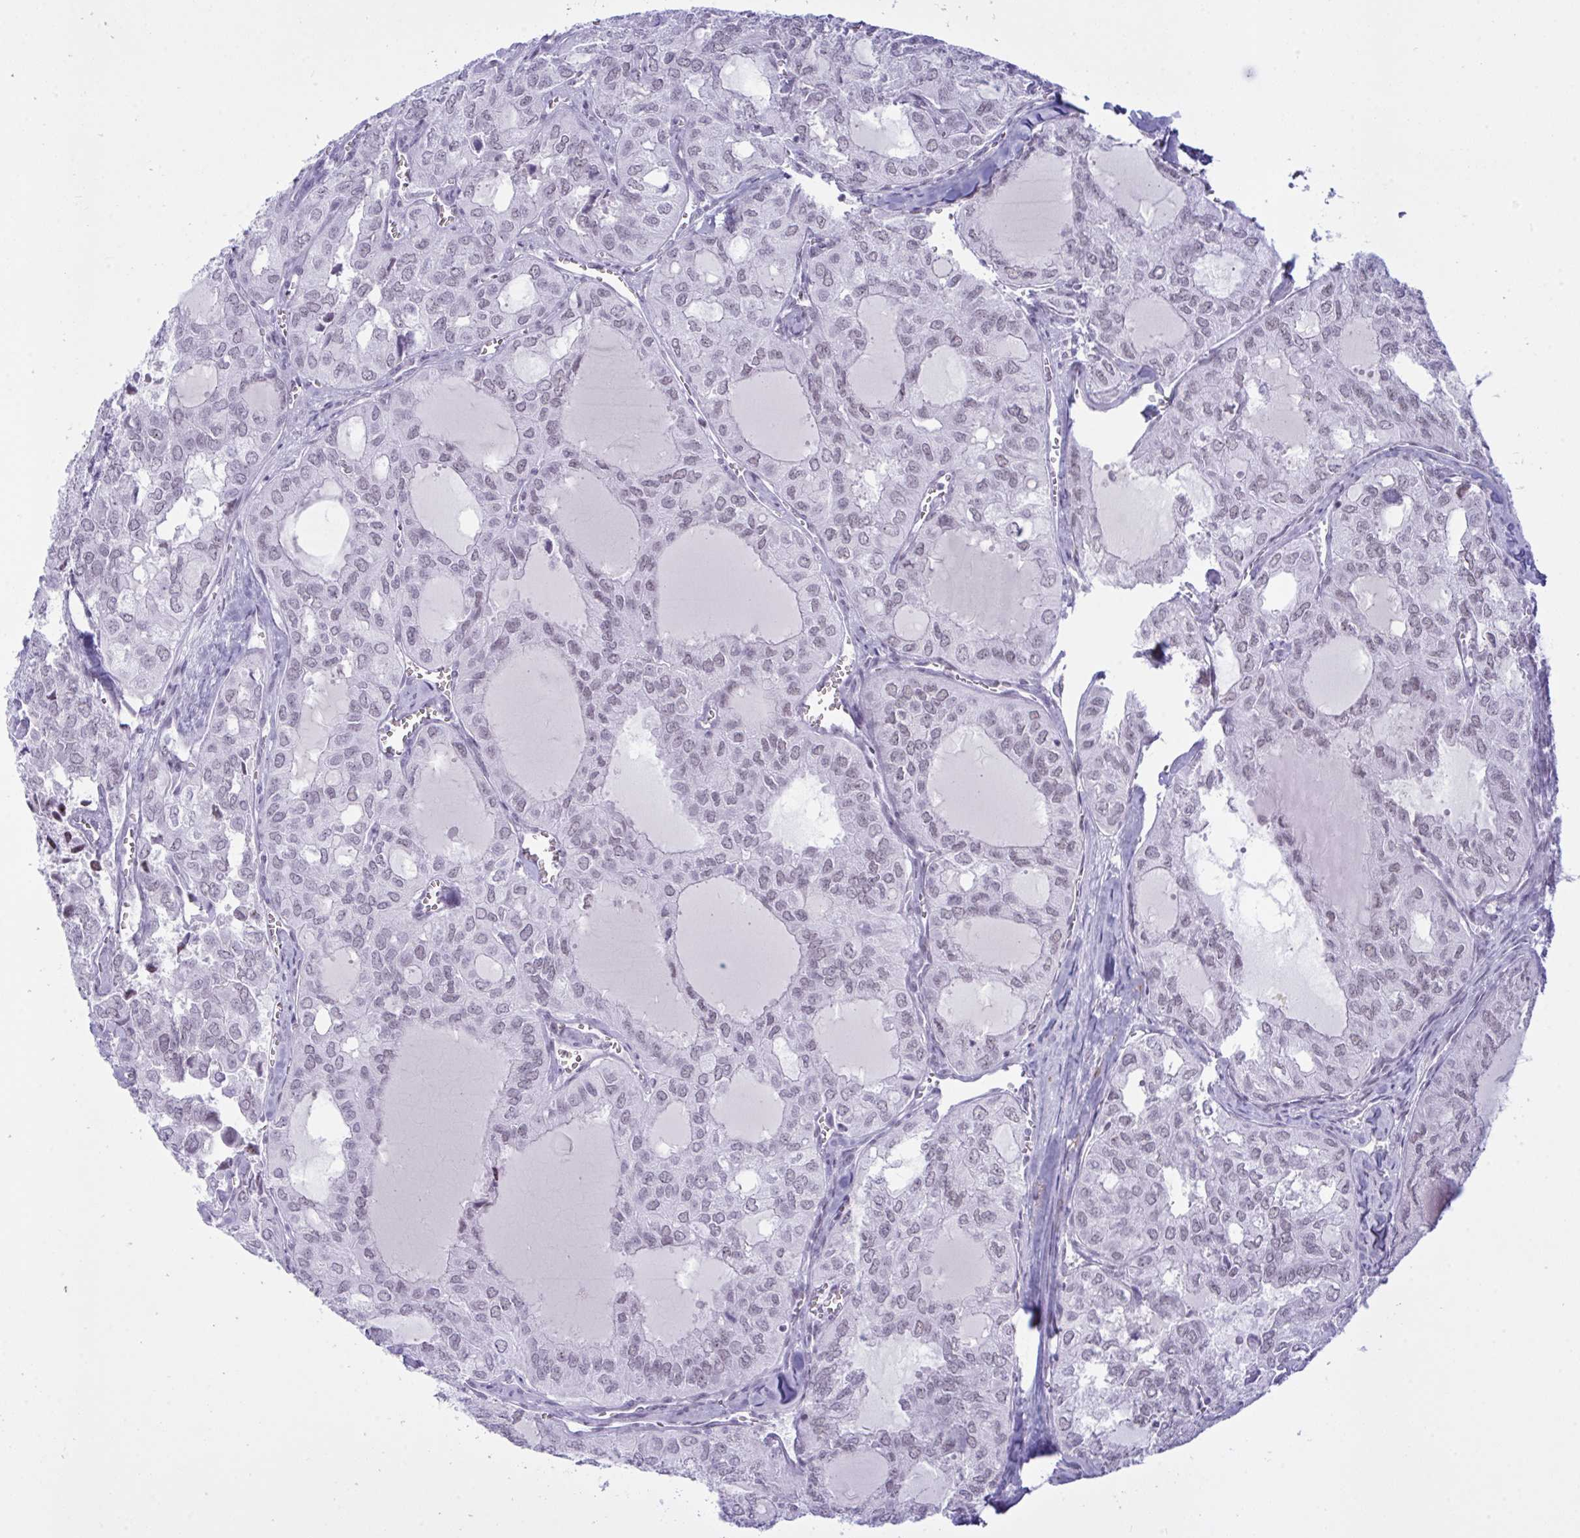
{"staining": {"intensity": "weak", "quantity": "<25%", "location": "nuclear"}, "tissue": "thyroid cancer", "cell_type": "Tumor cells", "image_type": "cancer", "snomed": [{"axis": "morphology", "description": "Follicular adenoma carcinoma, NOS"}, {"axis": "topography", "description": "Thyroid gland"}], "caption": "Immunohistochemical staining of follicular adenoma carcinoma (thyroid) shows no significant staining in tumor cells.", "gene": "ELN", "patient": {"sex": "male", "age": 75}}